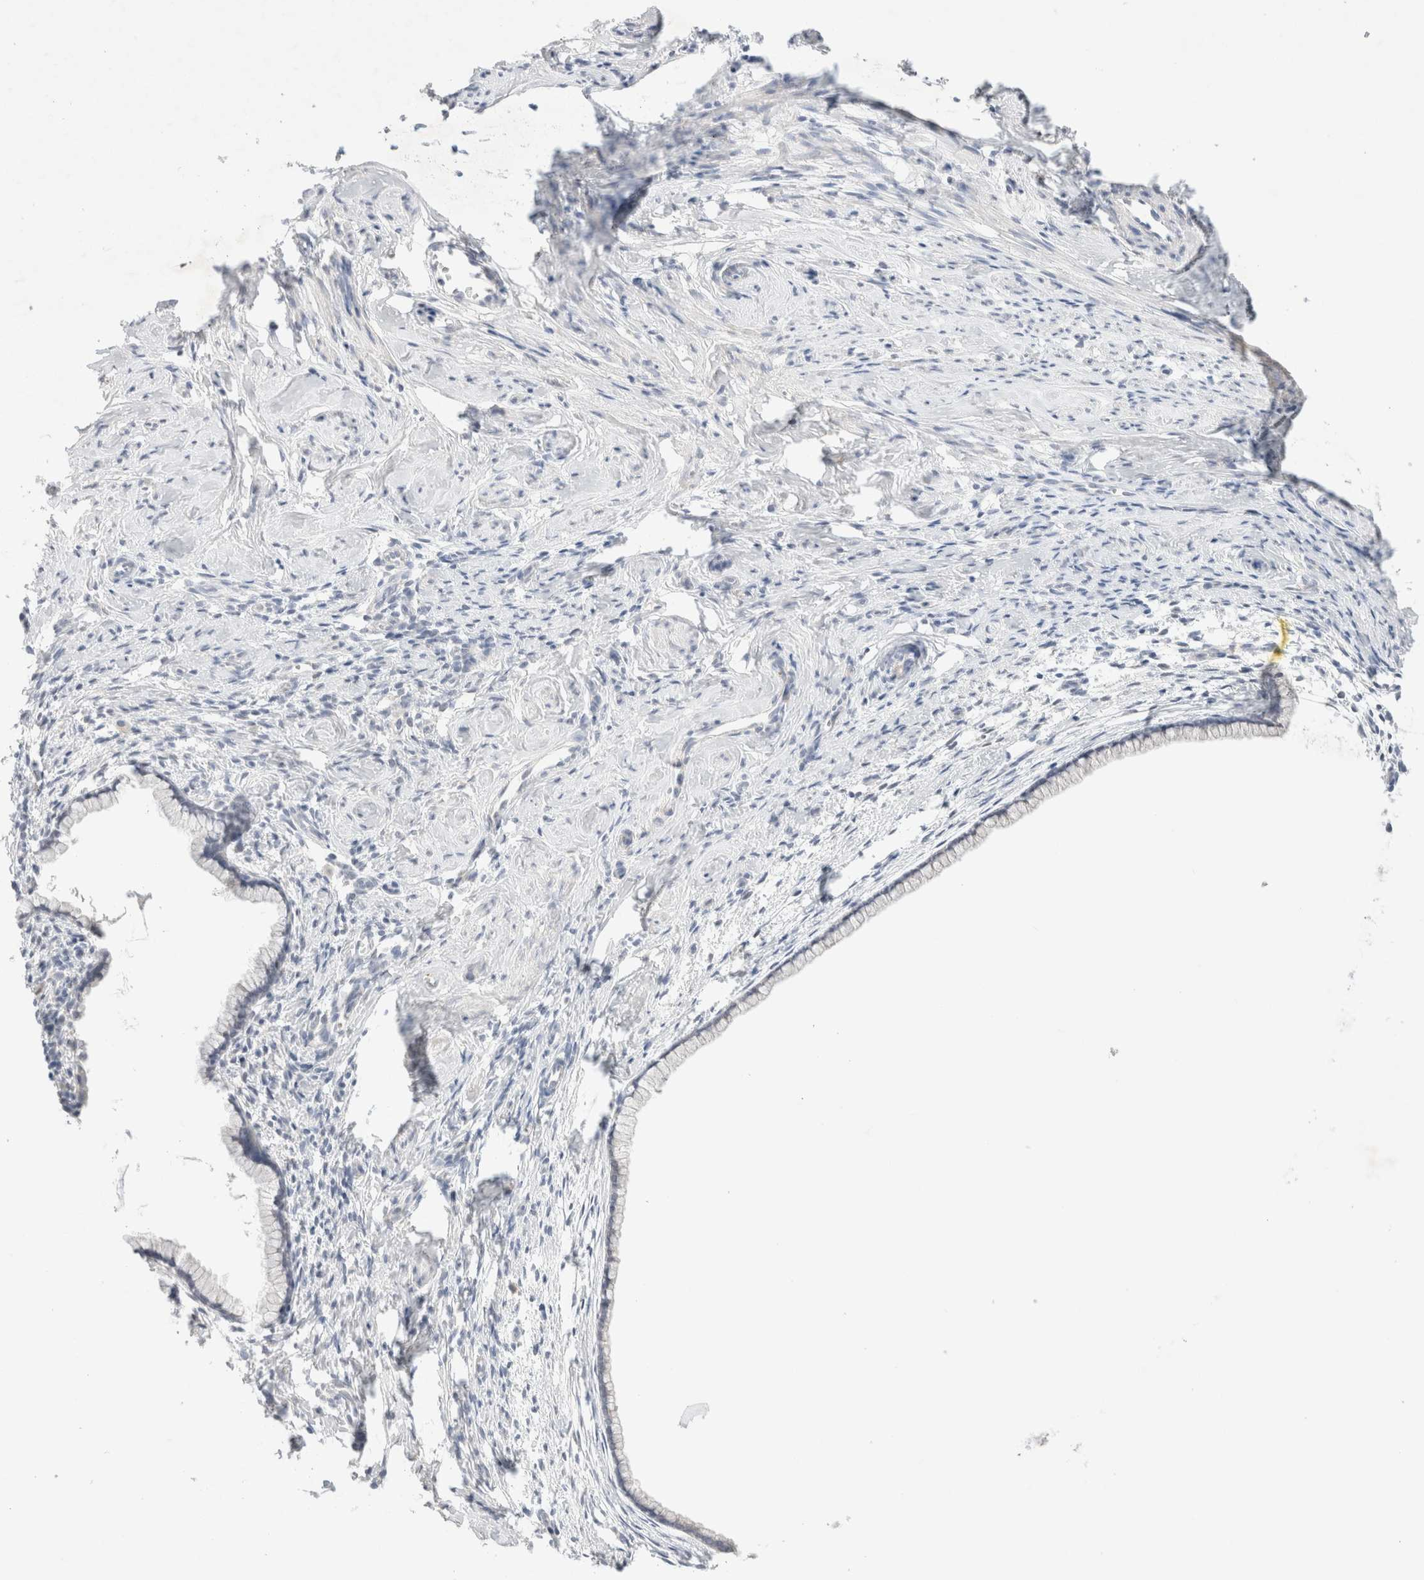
{"staining": {"intensity": "negative", "quantity": "none", "location": "none"}, "tissue": "cervix", "cell_type": "Glandular cells", "image_type": "normal", "snomed": [{"axis": "morphology", "description": "Normal tissue, NOS"}, {"axis": "topography", "description": "Cervix"}], "caption": "Protein analysis of benign cervix displays no significant positivity in glandular cells.", "gene": "SPATA20", "patient": {"sex": "female", "age": 75}}